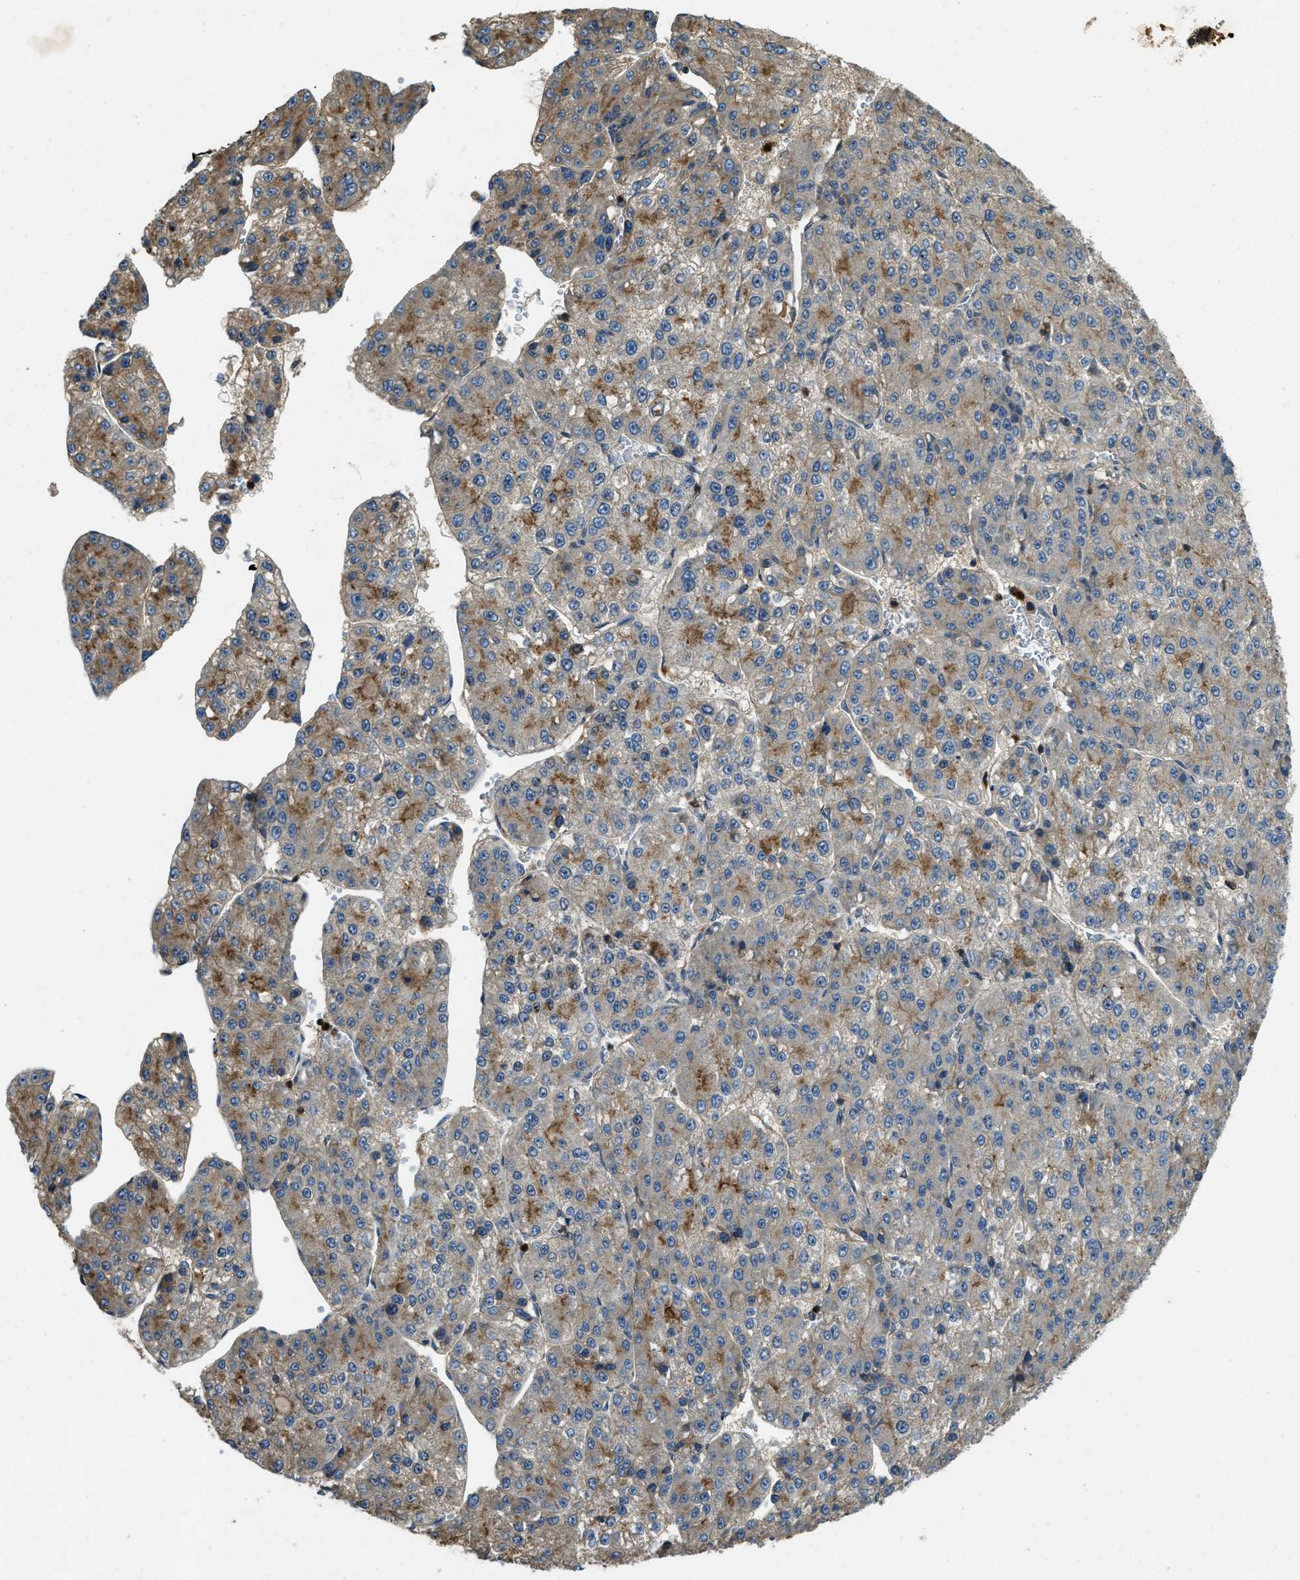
{"staining": {"intensity": "moderate", "quantity": "<25%", "location": "cytoplasmic/membranous"}, "tissue": "liver cancer", "cell_type": "Tumor cells", "image_type": "cancer", "snomed": [{"axis": "morphology", "description": "Carcinoma, Hepatocellular, NOS"}, {"axis": "topography", "description": "Liver"}], "caption": "Moderate cytoplasmic/membranous protein expression is identified in approximately <25% of tumor cells in liver hepatocellular carcinoma. (Stains: DAB in brown, nuclei in blue, Microscopy: brightfield microscopy at high magnification).", "gene": "ATP8B1", "patient": {"sex": "female", "age": 73}}